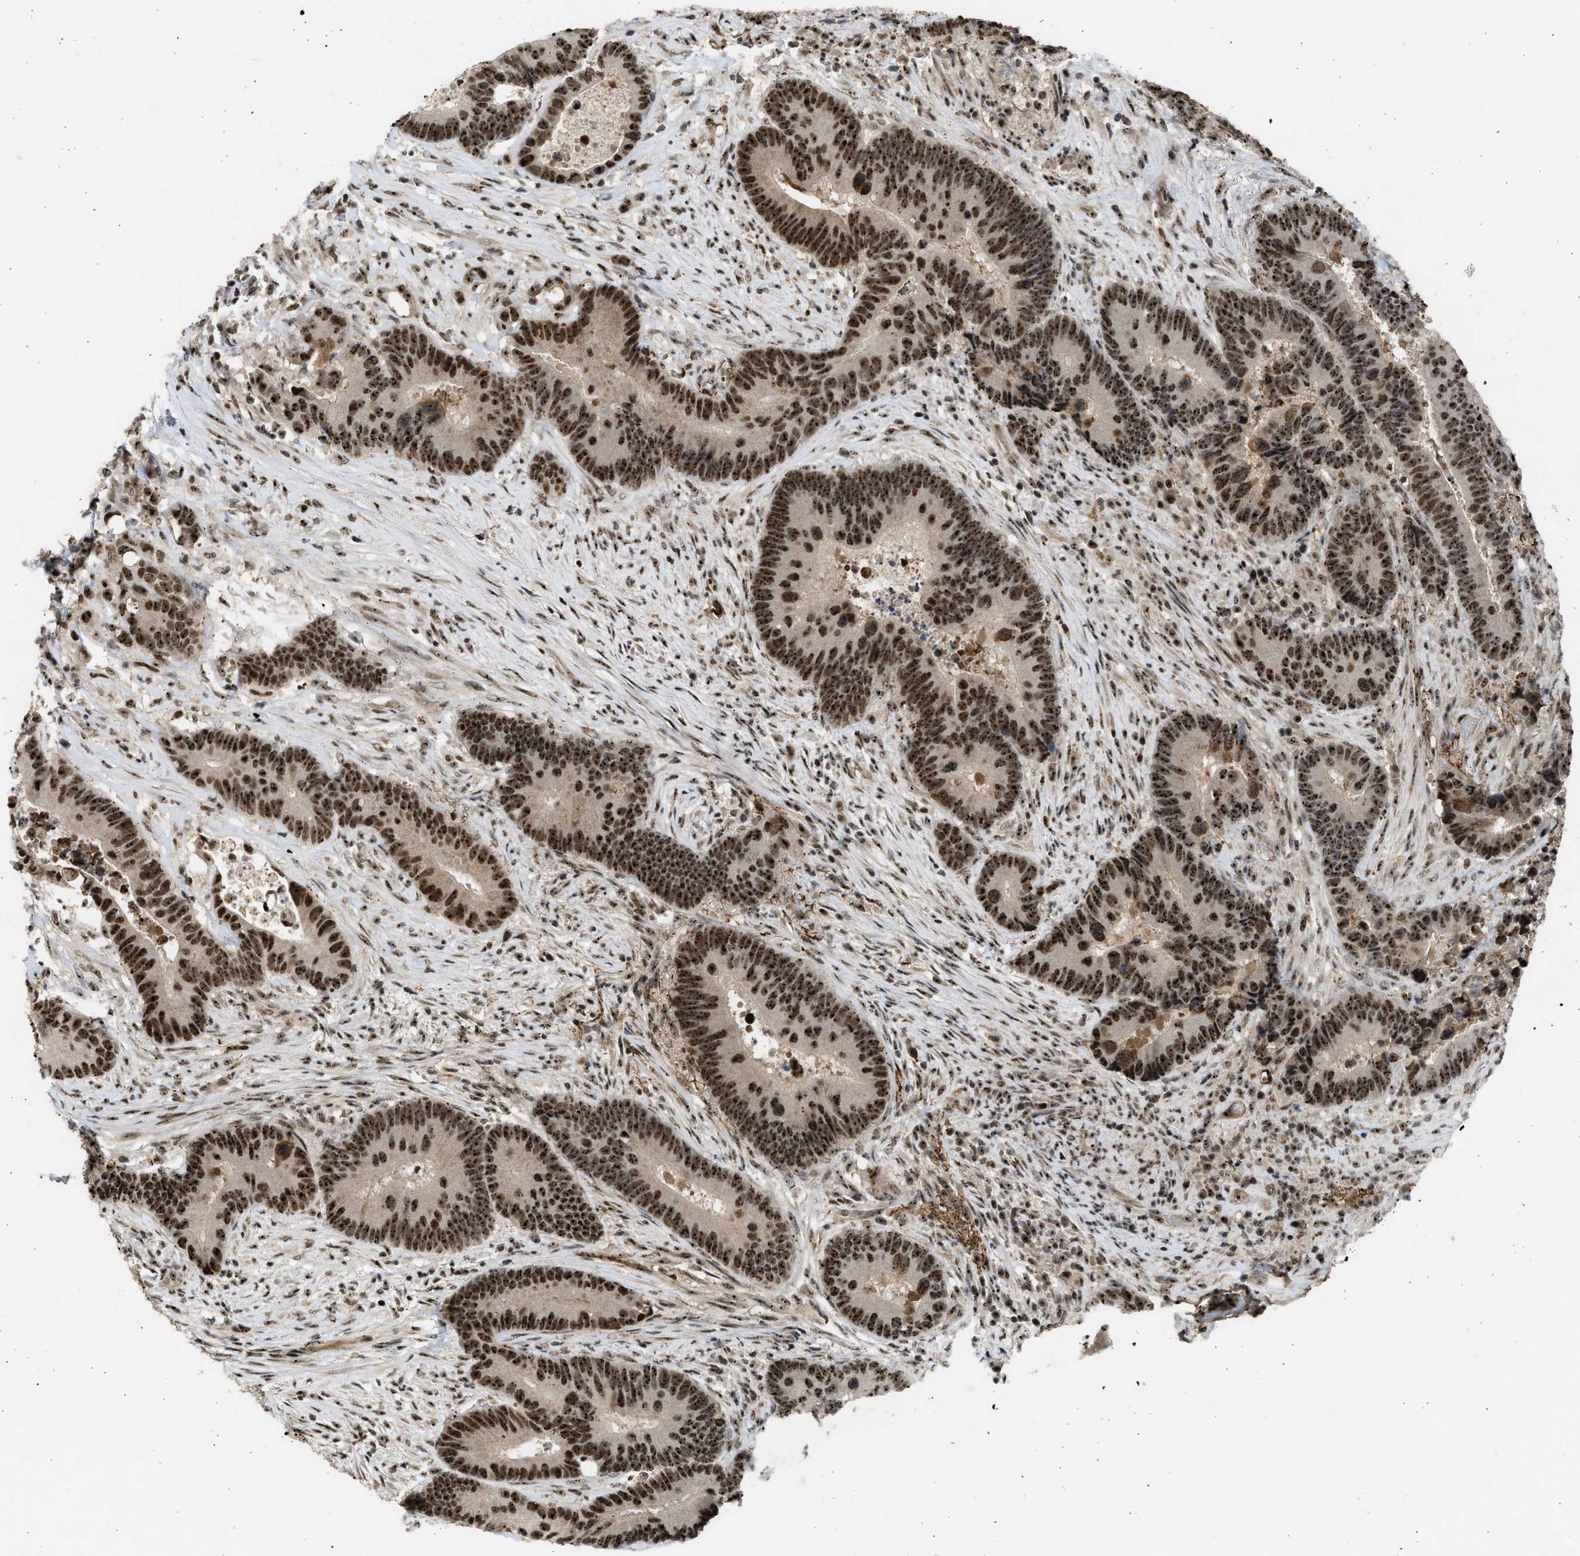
{"staining": {"intensity": "strong", "quantity": ">75%", "location": "nuclear"}, "tissue": "colorectal cancer", "cell_type": "Tumor cells", "image_type": "cancer", "snomed": [{"axis": "morphology", "description": "Adenocarcinoma, NOS"}, {"axis": "topography", "description": "Rectum"}], "caption": "DAB (3,3'-diaminobenzidine) immunohistochemical staining of human colorectal cancer (adenocarcinoma) shows strong nuclear protein staining in about >75% of tumor cells. Immunohistochemistry (ihc) stains the protein of interest in brown and the nuclei are stained blue.", "gene": "TFDP2", "patient": {"sex": "female", "age": 89}}